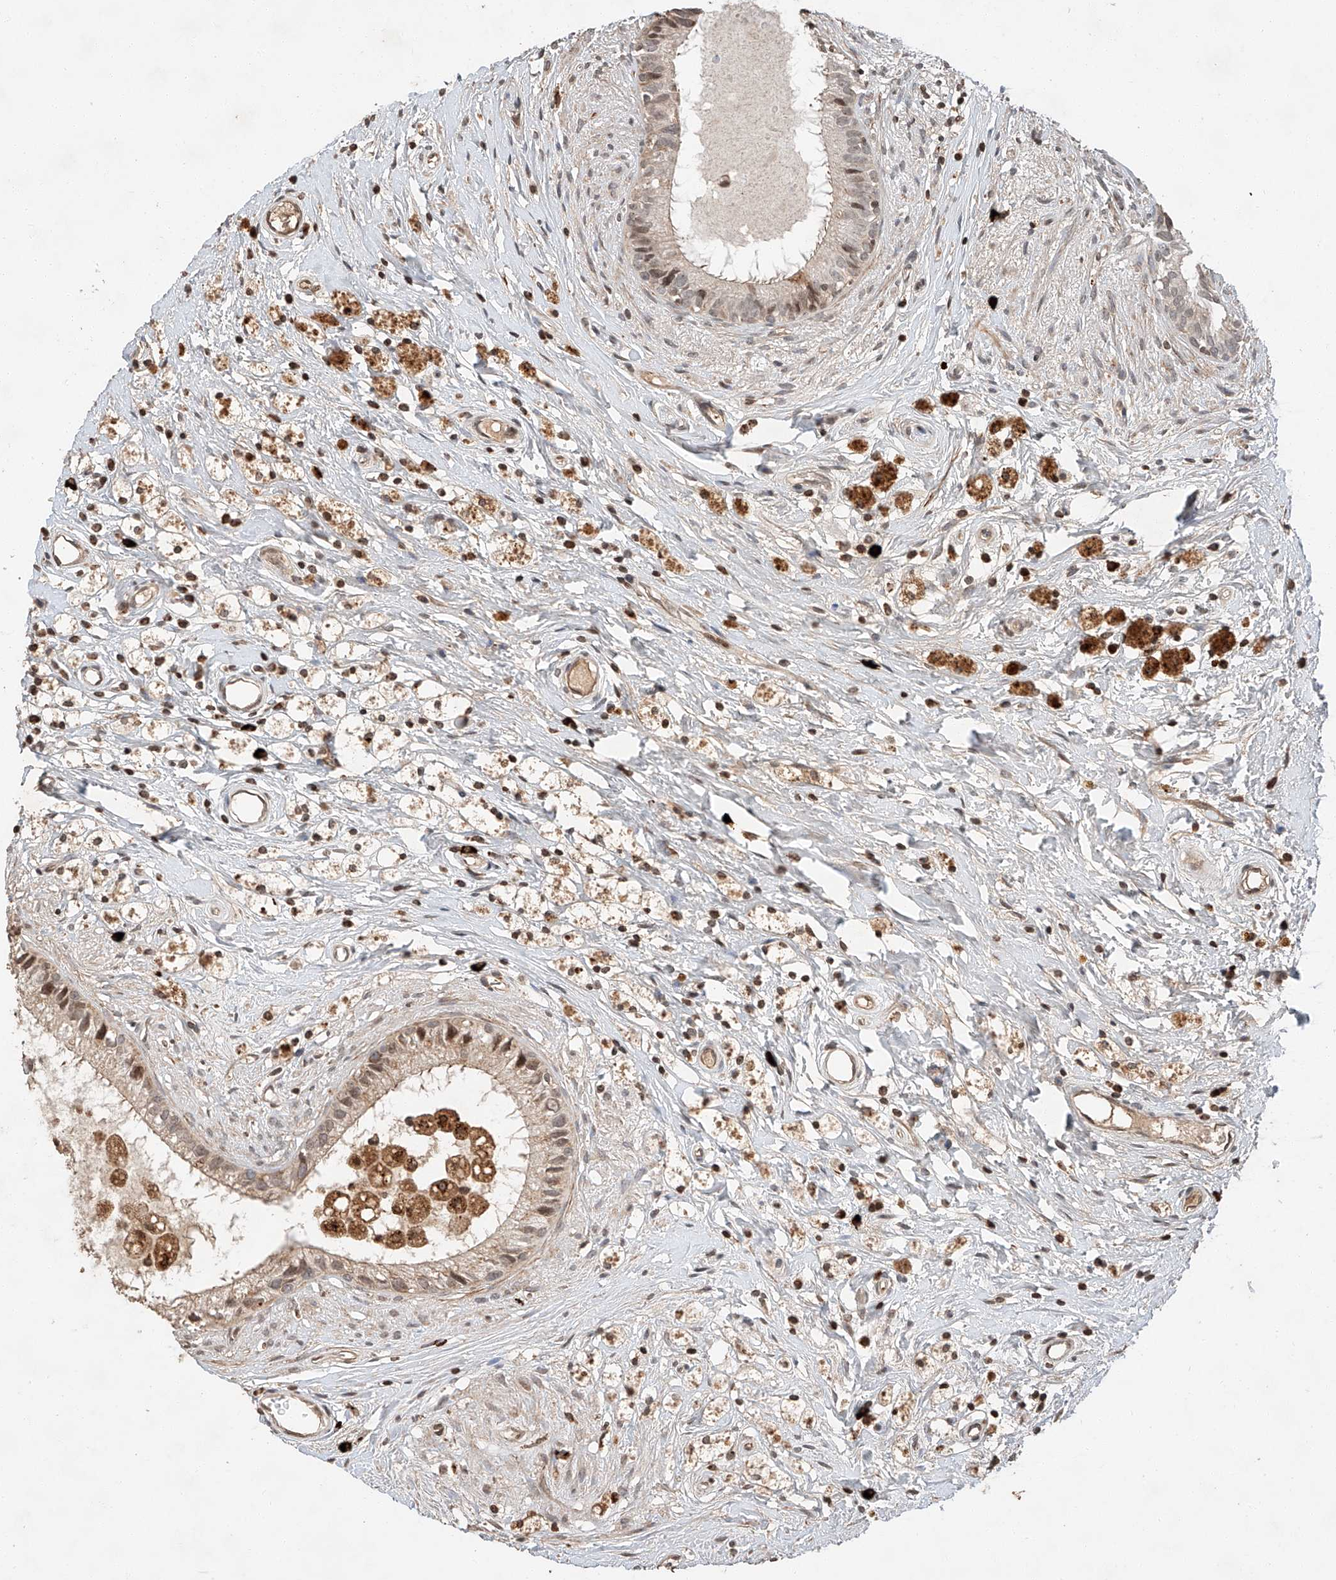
{"staining": {"intensity": "moderate", "quantity": "<25%", "location": "cytoplasmic/membranous"}, "tissue": "epididymis", "cell_type": "Glandular cells", "image_type": "normal", "snomed": [{"axis": "morphology", "description": "Normal tissue, NOS"}, {"axis": "topography", "description": "Epididymis"}], "caption": "High-power microscopy captured an immunohistochemistry (IHC) micrograph of unremarkable epididymis, revealing moderate cytoplasmic/membranous expression in about <25% of glandular cells. The staining was performed using DAB (3,3'-diaminobenzidine), with brown indicating positive protein expression. Nuclei are stained blue with hematoxylin.", "gene": "ARHGAP33", "patient": {"sex": "male", "age": 80}}